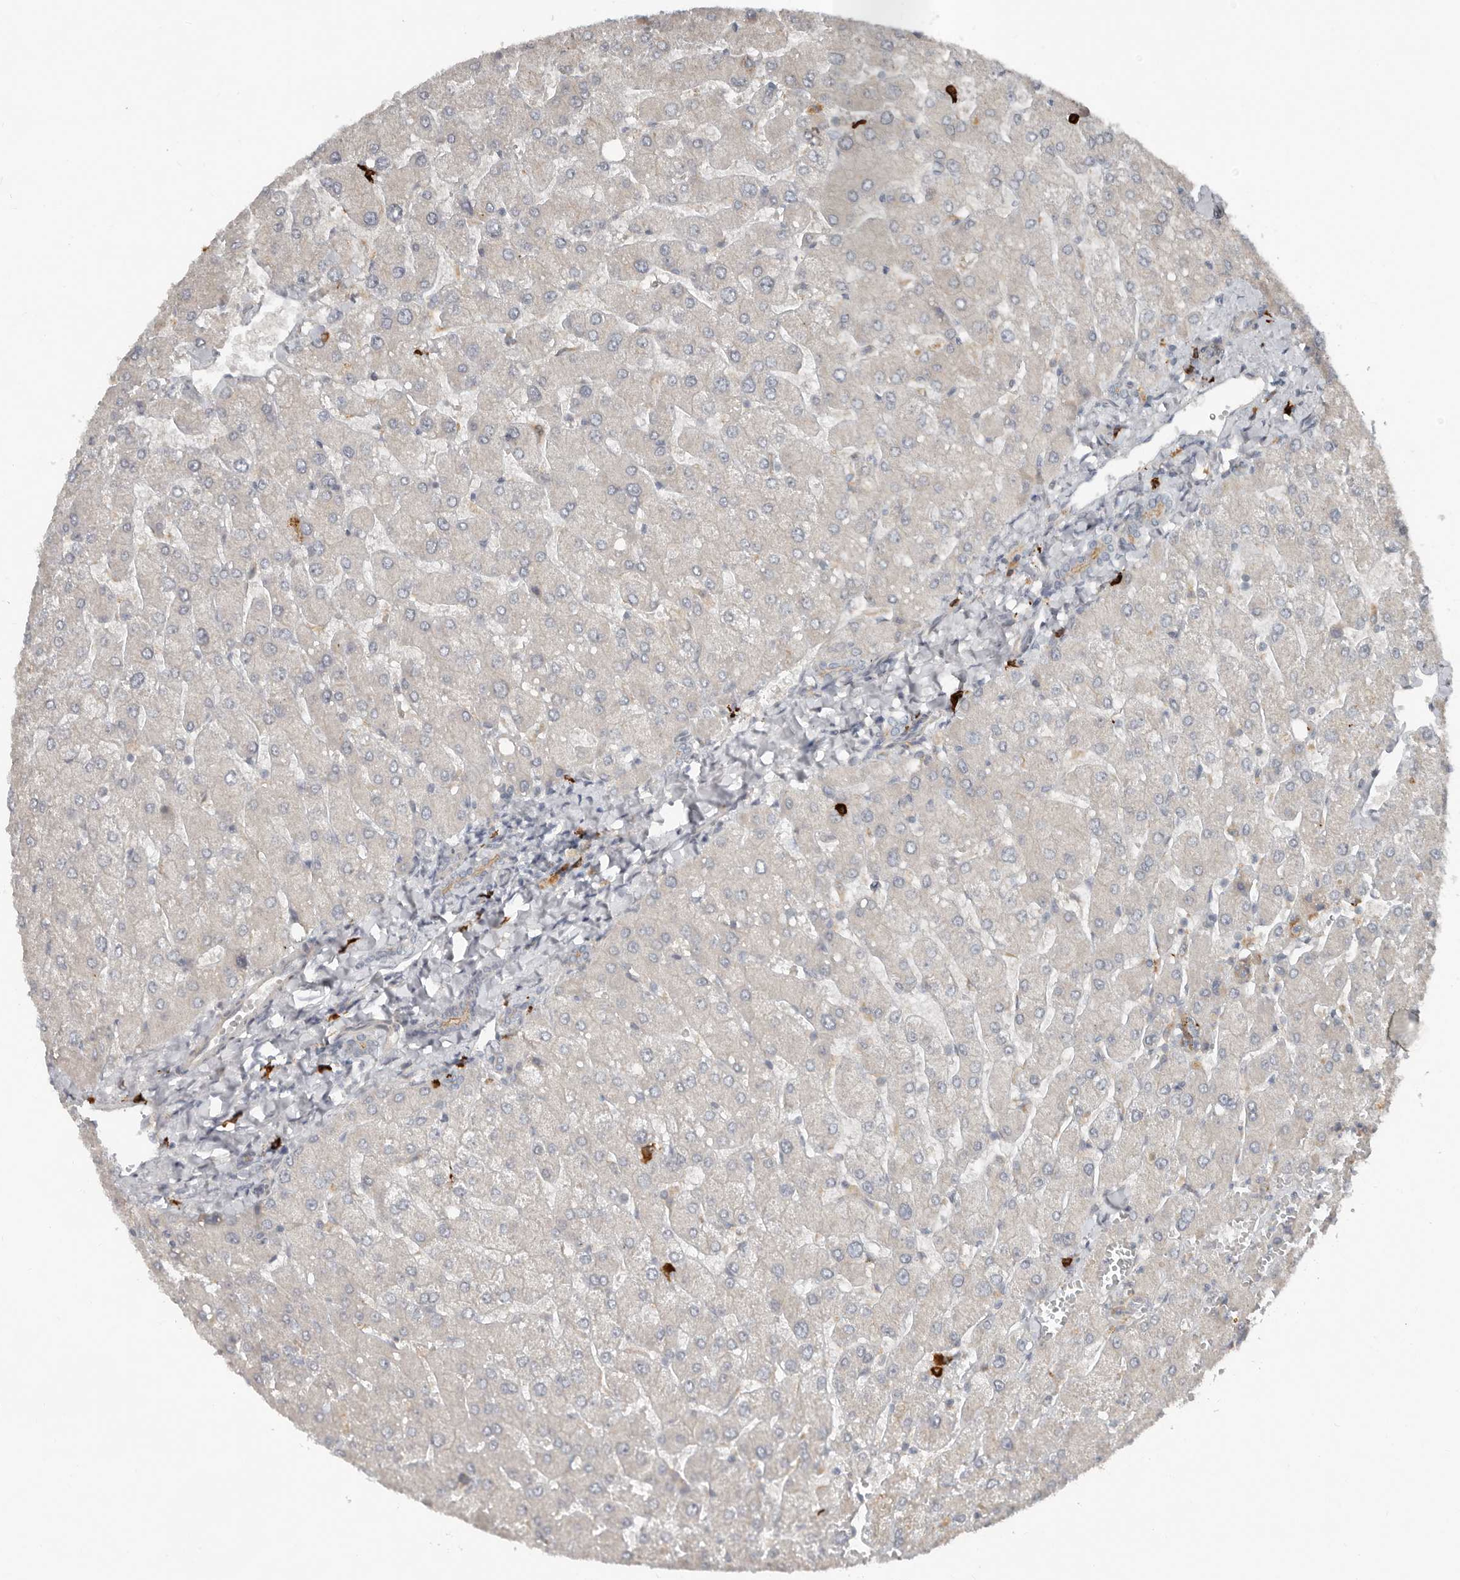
{"staining": {"intensity": "moderate", "quantity": "<25%", "location": "cytoplasmic/membranous"}, "tissue": "liver", "cell_type": "Cholangiocytes", "image_type": "normal", "snomed": [{"axis": "morphology", "description": "Normal tissue, NOS"}, {"axis": "topography", "description": "Liver"}], "caption": "The micrograph reveals a brown stain indicating the presence of a protein in the cytoplasmic/membranous of cholangiocytes in liver. (DAB (3,3'-diaminobenzidine) = brown stain, brightfield microscopy at high magnification).", "gene": "TEAD3", "patient": {"sex": "male", "age": 55}}